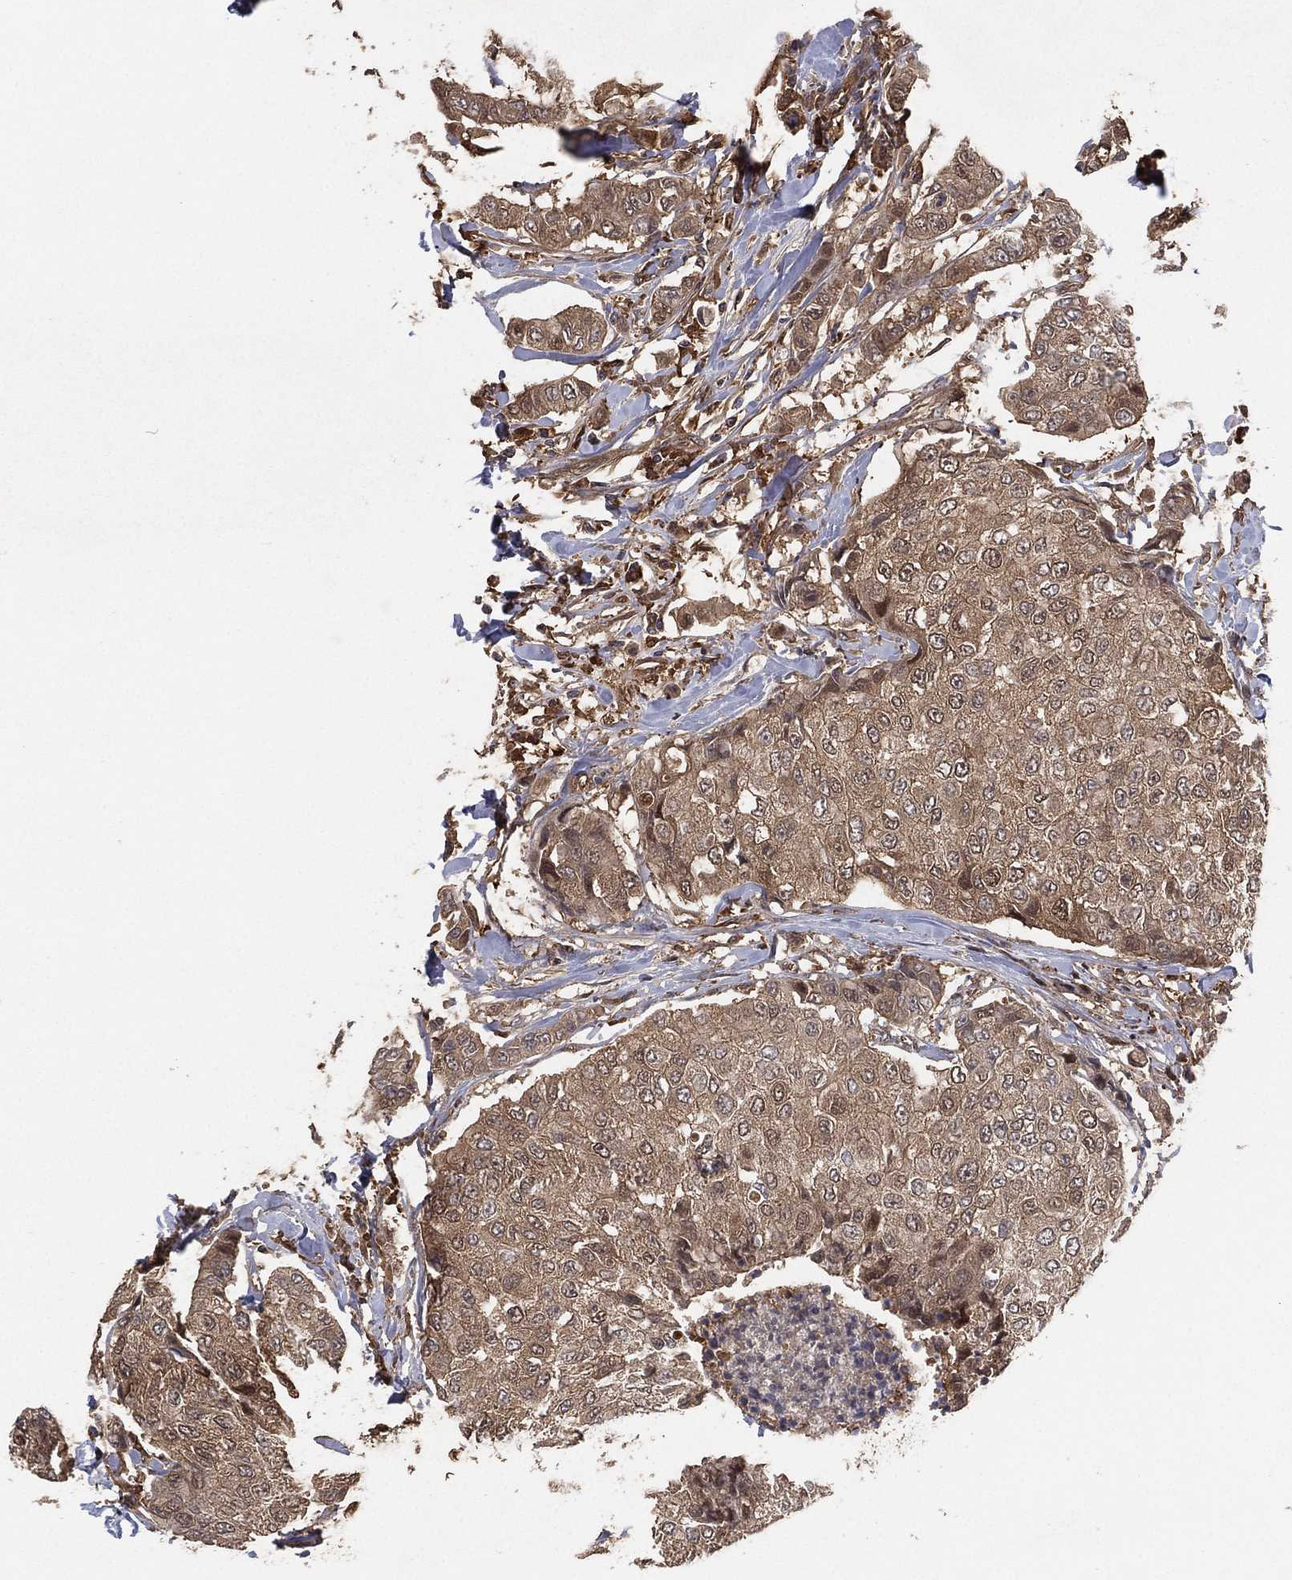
{"staining": {"intensity": "moderate", "quantity": "25%-75%", "location": "cytoplasmic/membranous"}, "tissue": "breast cancer", "cell_type": "Tumor cells", "image_type": "cancer", "snomed": [{"axis": "morphology", "description": "Duct carcinoma"}, {"axis": "topography", "description": "Breast"}], "caption": "Breast cancer tissue shows moderate cytoplasmic/membranous positivity in about 25%-75% of tumor cells (IHC, brightfield microscopy, high magnification).", "gene": "PSMG4", "patient": {"sex": "female", "age": 27}}